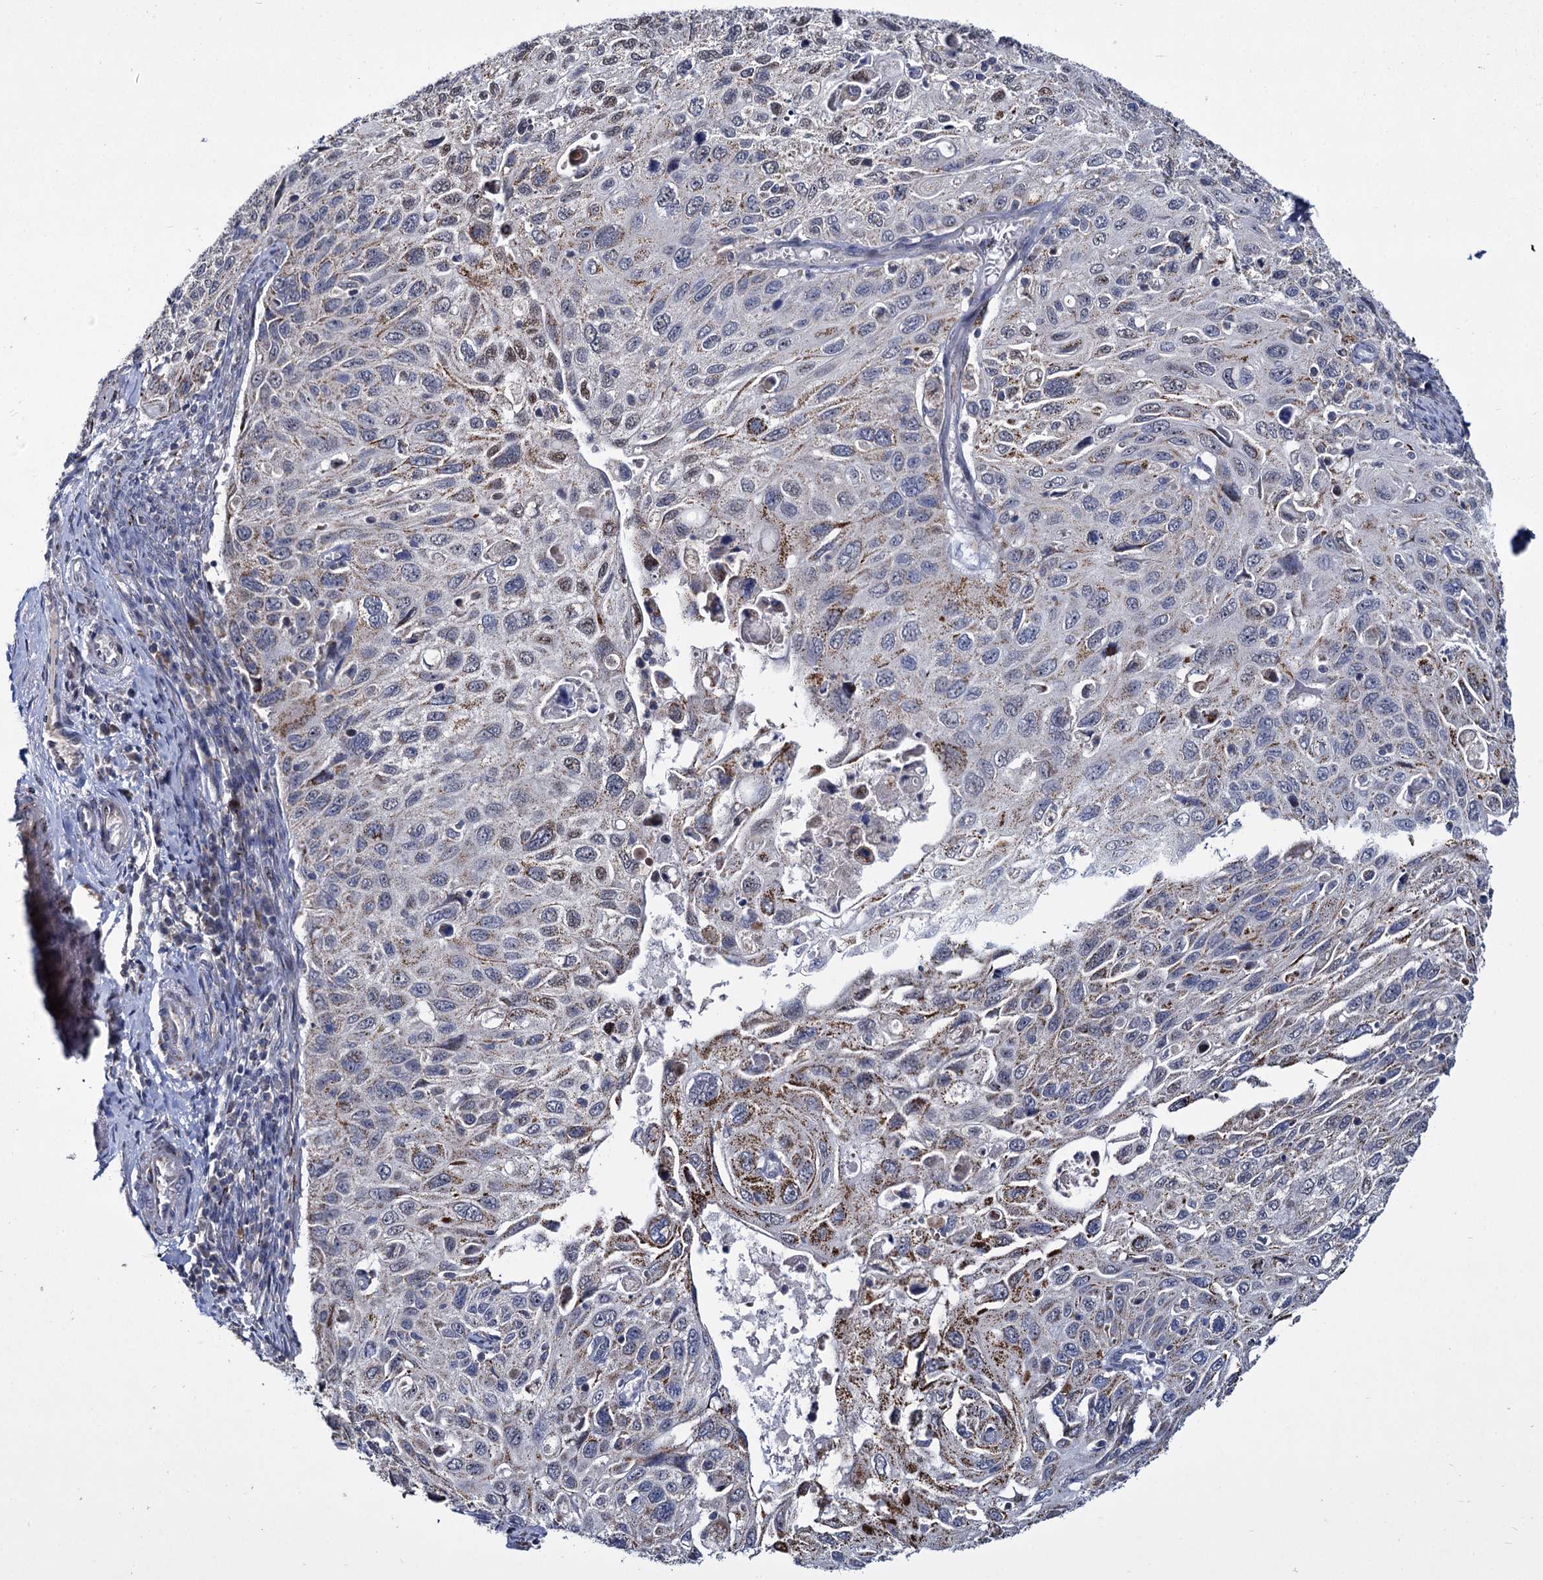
{"staining": {"intensity": "strong", "quantity": "<25%", "location": "cytoplasmic/membranous"}, "tissue": "cervical cancer", "cell_type": "Tumor cells", "image_type": "cancer", "snomed": [{"axis": "morphology", "description": "Squamous cell carcinoma, NOS"}, {"axis": "topography", "description": "Cervix"}], "caption": "Protein analysis of squamous cell carcinoma (cervical) tissue shows strong cytoplasmic/membranous positivity in approximately <25% of tumor cells.", "gene": "RPUSD4", "patient": {"sex": "female", "age": 70}}